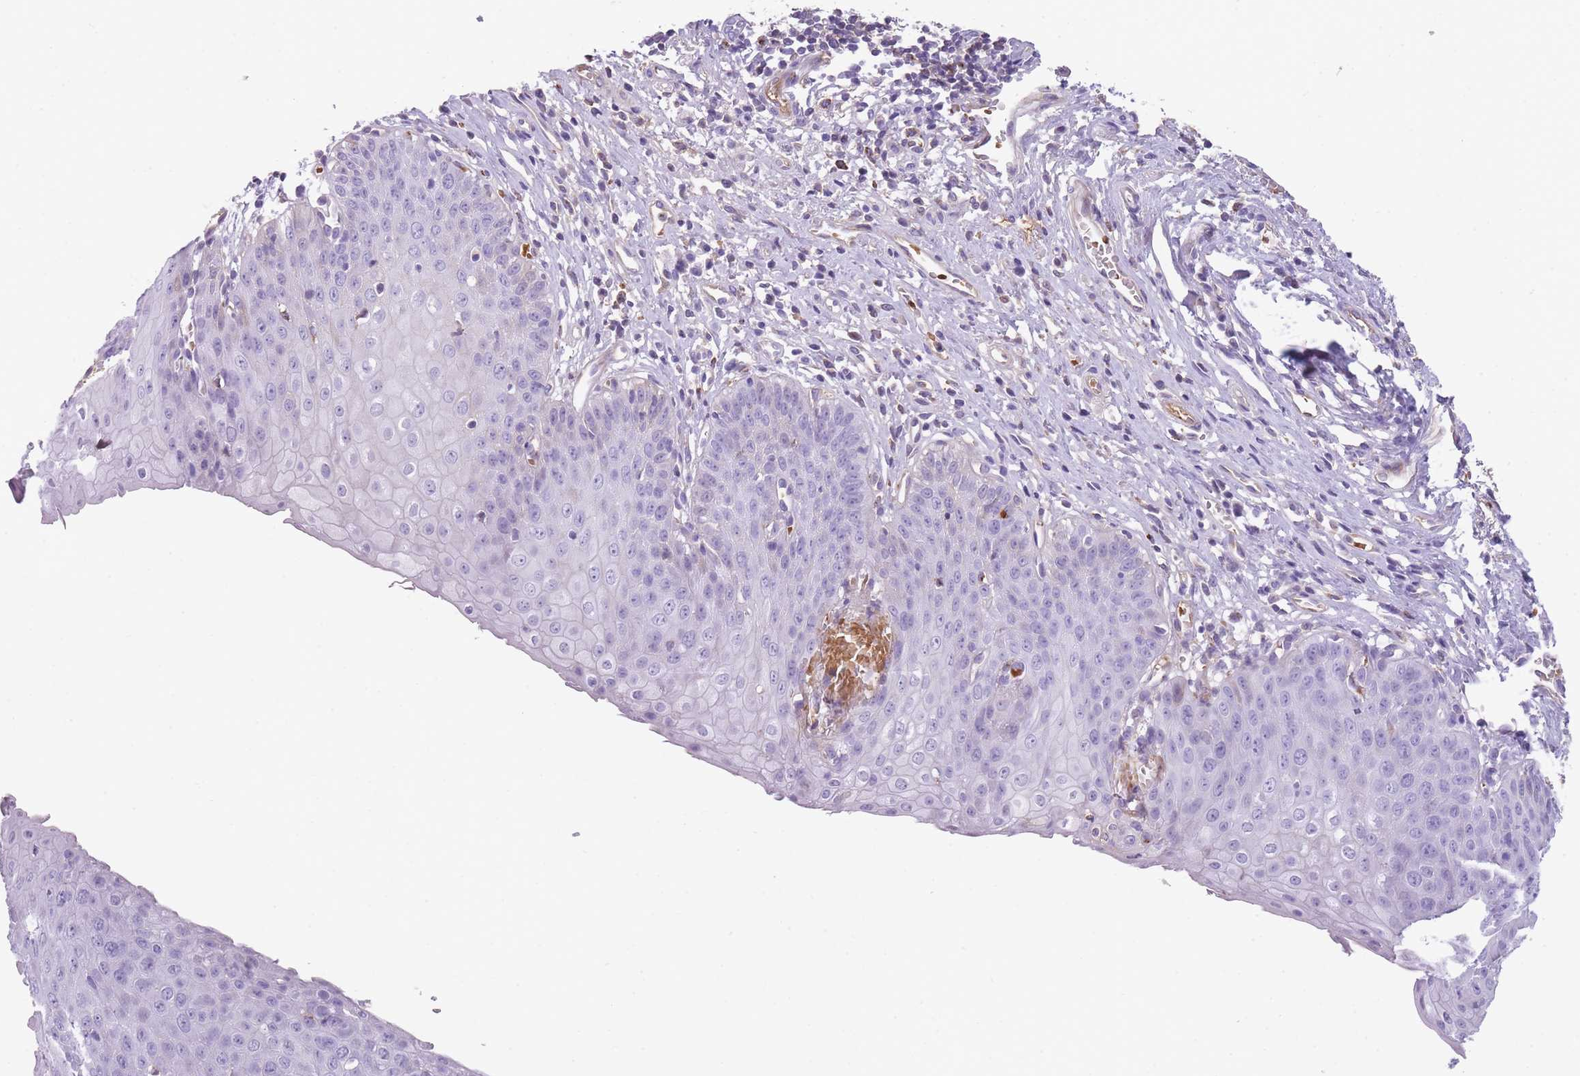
{"staining": {"intensity": "weak", "quantity": "25%-75%", "location": "cytoplasmic/membranous"}, "tissue": "esophagus", "cell_type": "Squamous epithelial cells", "image_type": "normal", "snomed": [{"axis": "morphology", "description": "Normal tissue, NOS"}, {"axis": "topography", "description": "Esophagus"}], "caption": "Squamous epithelial cells display low levels of weak cytoplasmic/membranous expression in approximately 25%-75% of cells in benign human esophagus. The protein is stained brown, and the nuclei are stained in blue (DAB (3,3'-diaminobenzidine) IHC with brightfield microscopy, high magnification).", "gene": "GNAT1", "patient": {"sex": "male", "age": 71}}